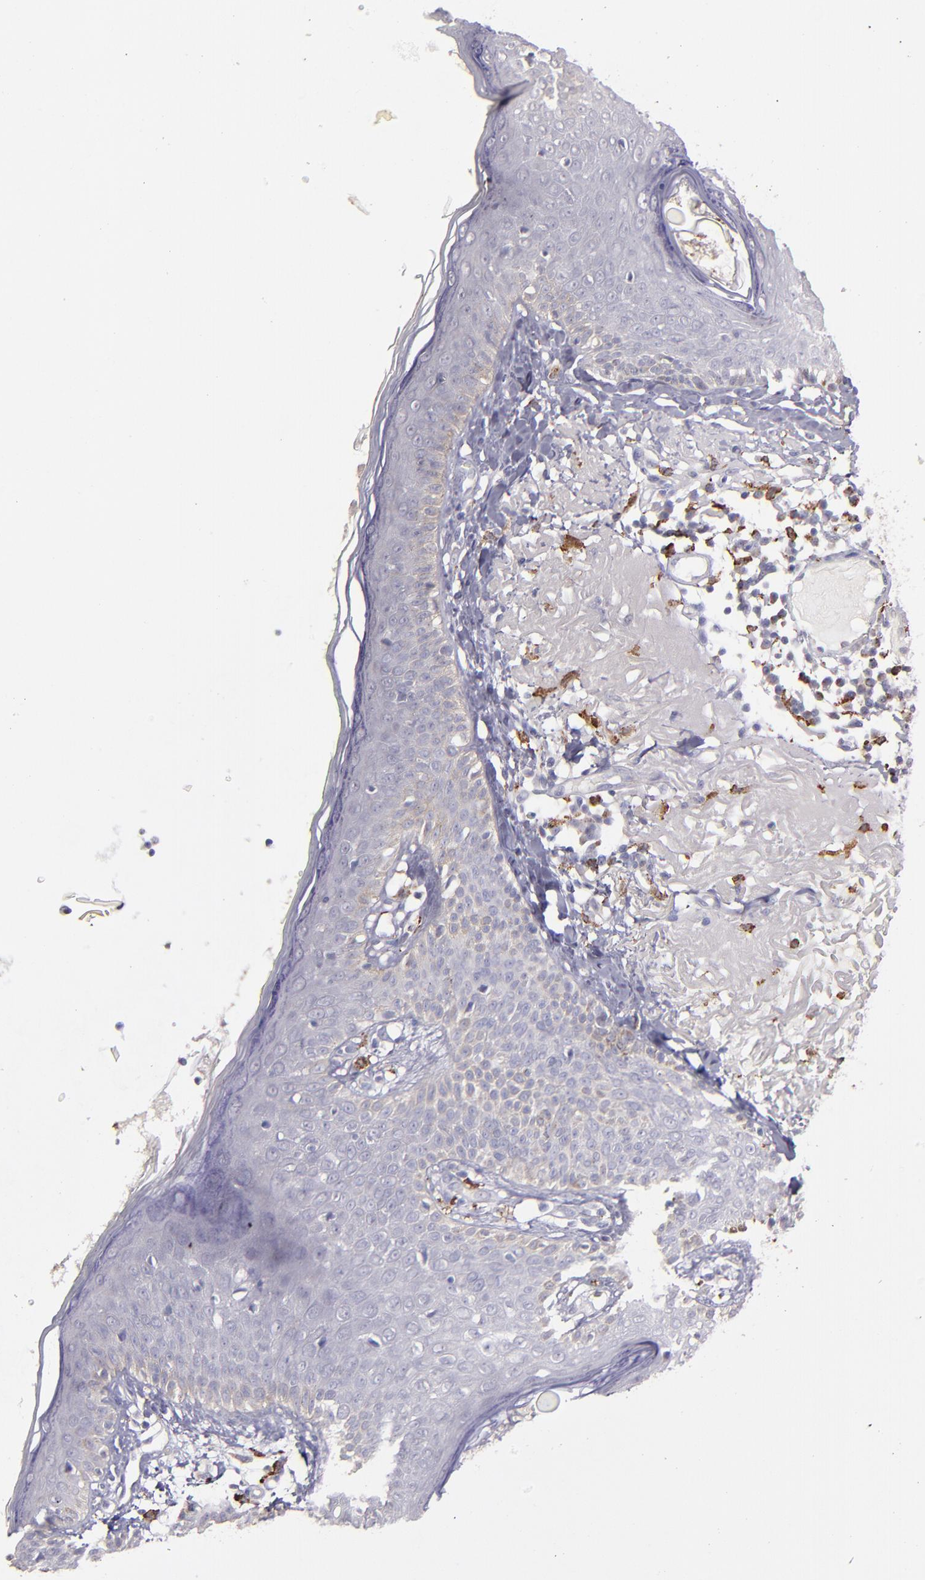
{"staining": {"intensity": "negative", "quantity": "none", "location": "none"}, "tissue": "skin cancer", "cell_type": "Tumor cells", "image_type": "cancer", "snomed": [{"axis": "morphology", "description": "Basal cell carcinoma"}, {"axis": "topography", "description": "Skin"}], "caption": "Tumor cells show no significant staining in skin cancer. The staining was performed using DAB to visualize the protein expression in brown, while the nuclei were stained in blue with hematoxylin (Magnification: 20x).", "gene": "GLDC", "patient": {"sex": "male", "age": 74}}